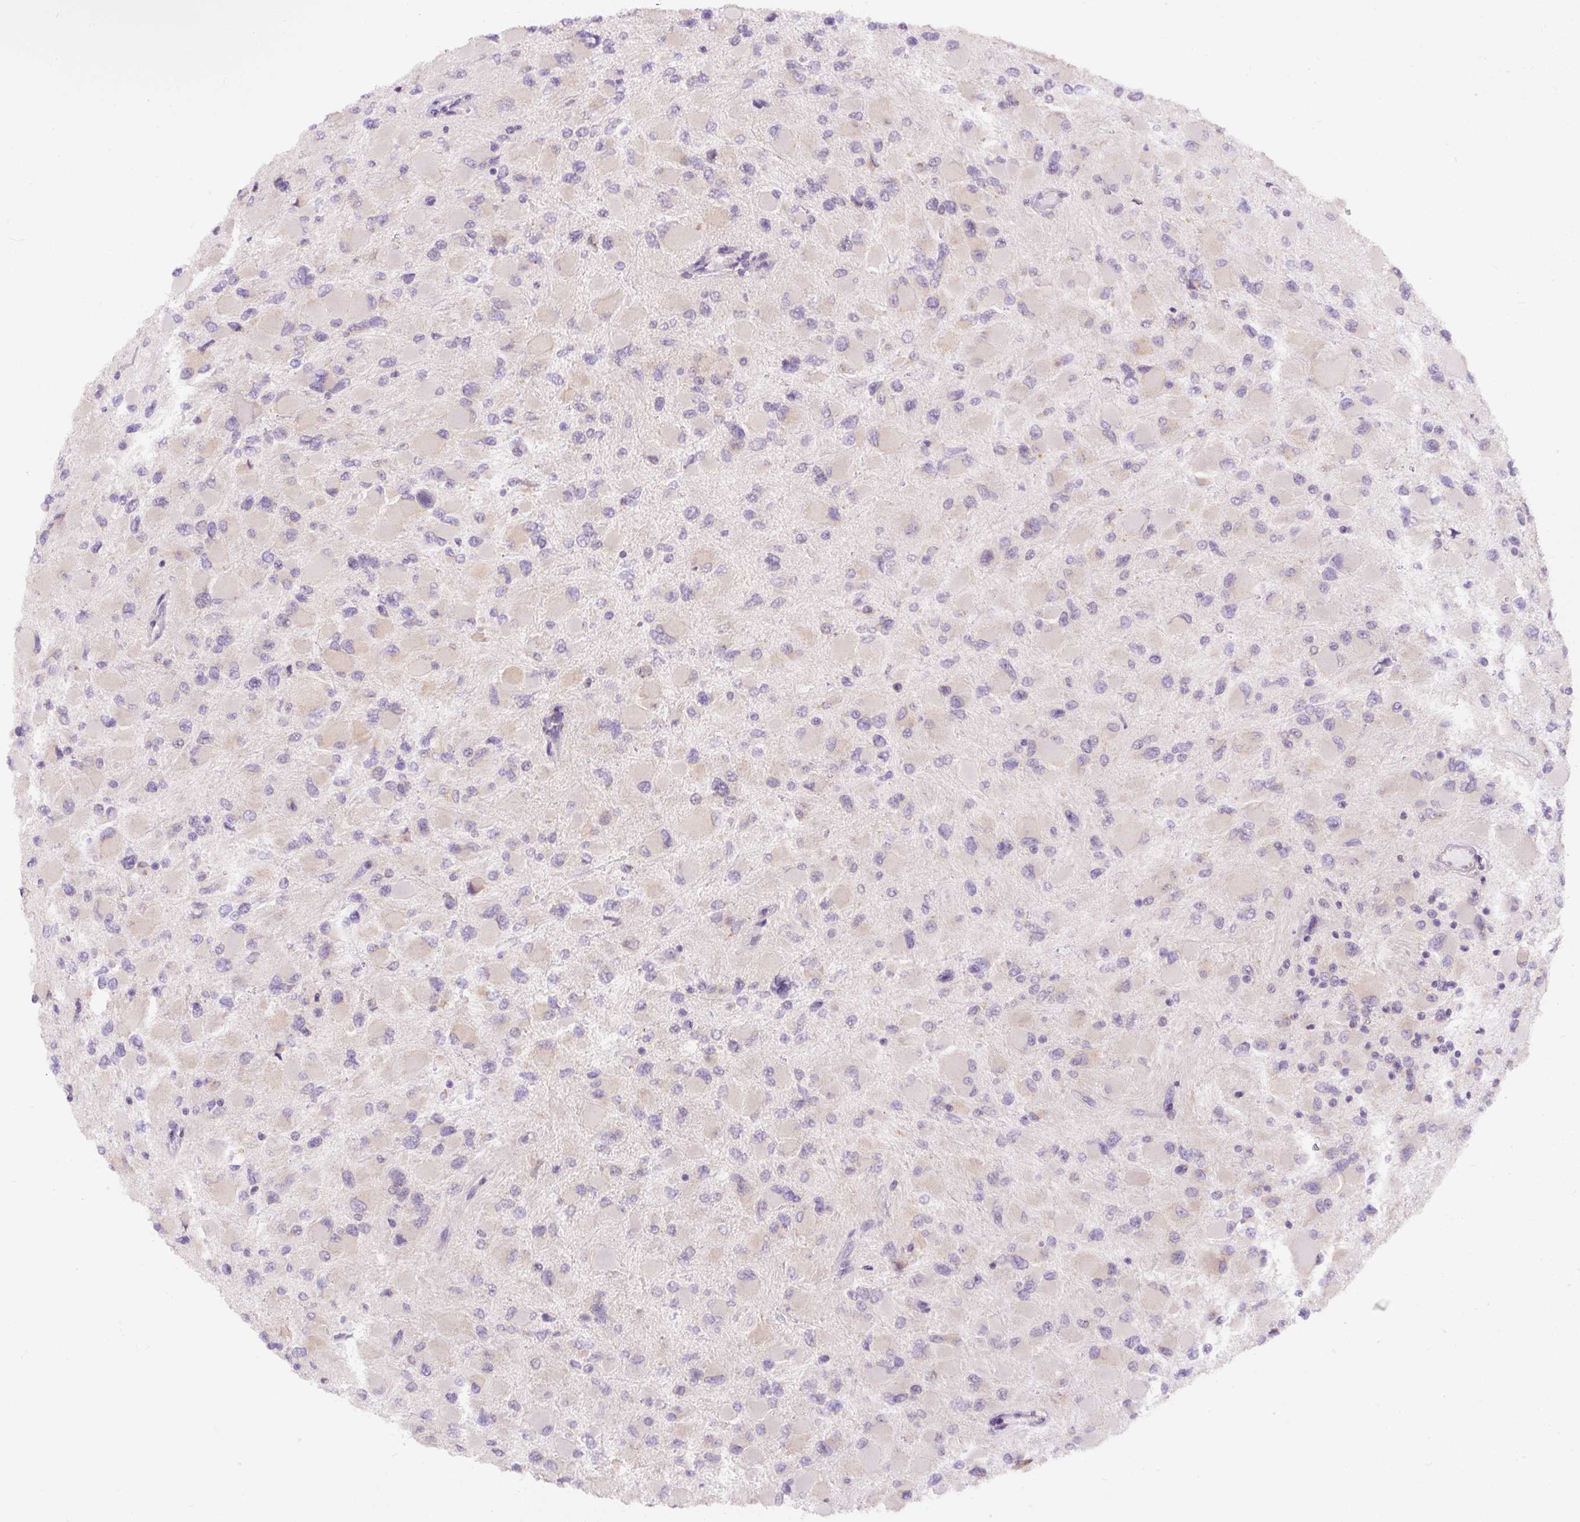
{"staining": {"intensity": "negative", "quantity": "none", "location": "none"}, "tissue": "glioma", "cell_type": "Tumor cells", "image_type": "cancer", "snomed": [{"axis": "morphology", "description": "Glioma, malignant, High grade"}, {"axis": "topography", "description": "Cerebral cortex"}], "caption": "The image exhibits no significant positivity in tumor cells of malignant glioma (high-grade).", "gene": "DDOST", "patient": {"sex": "female", "age": 36}}